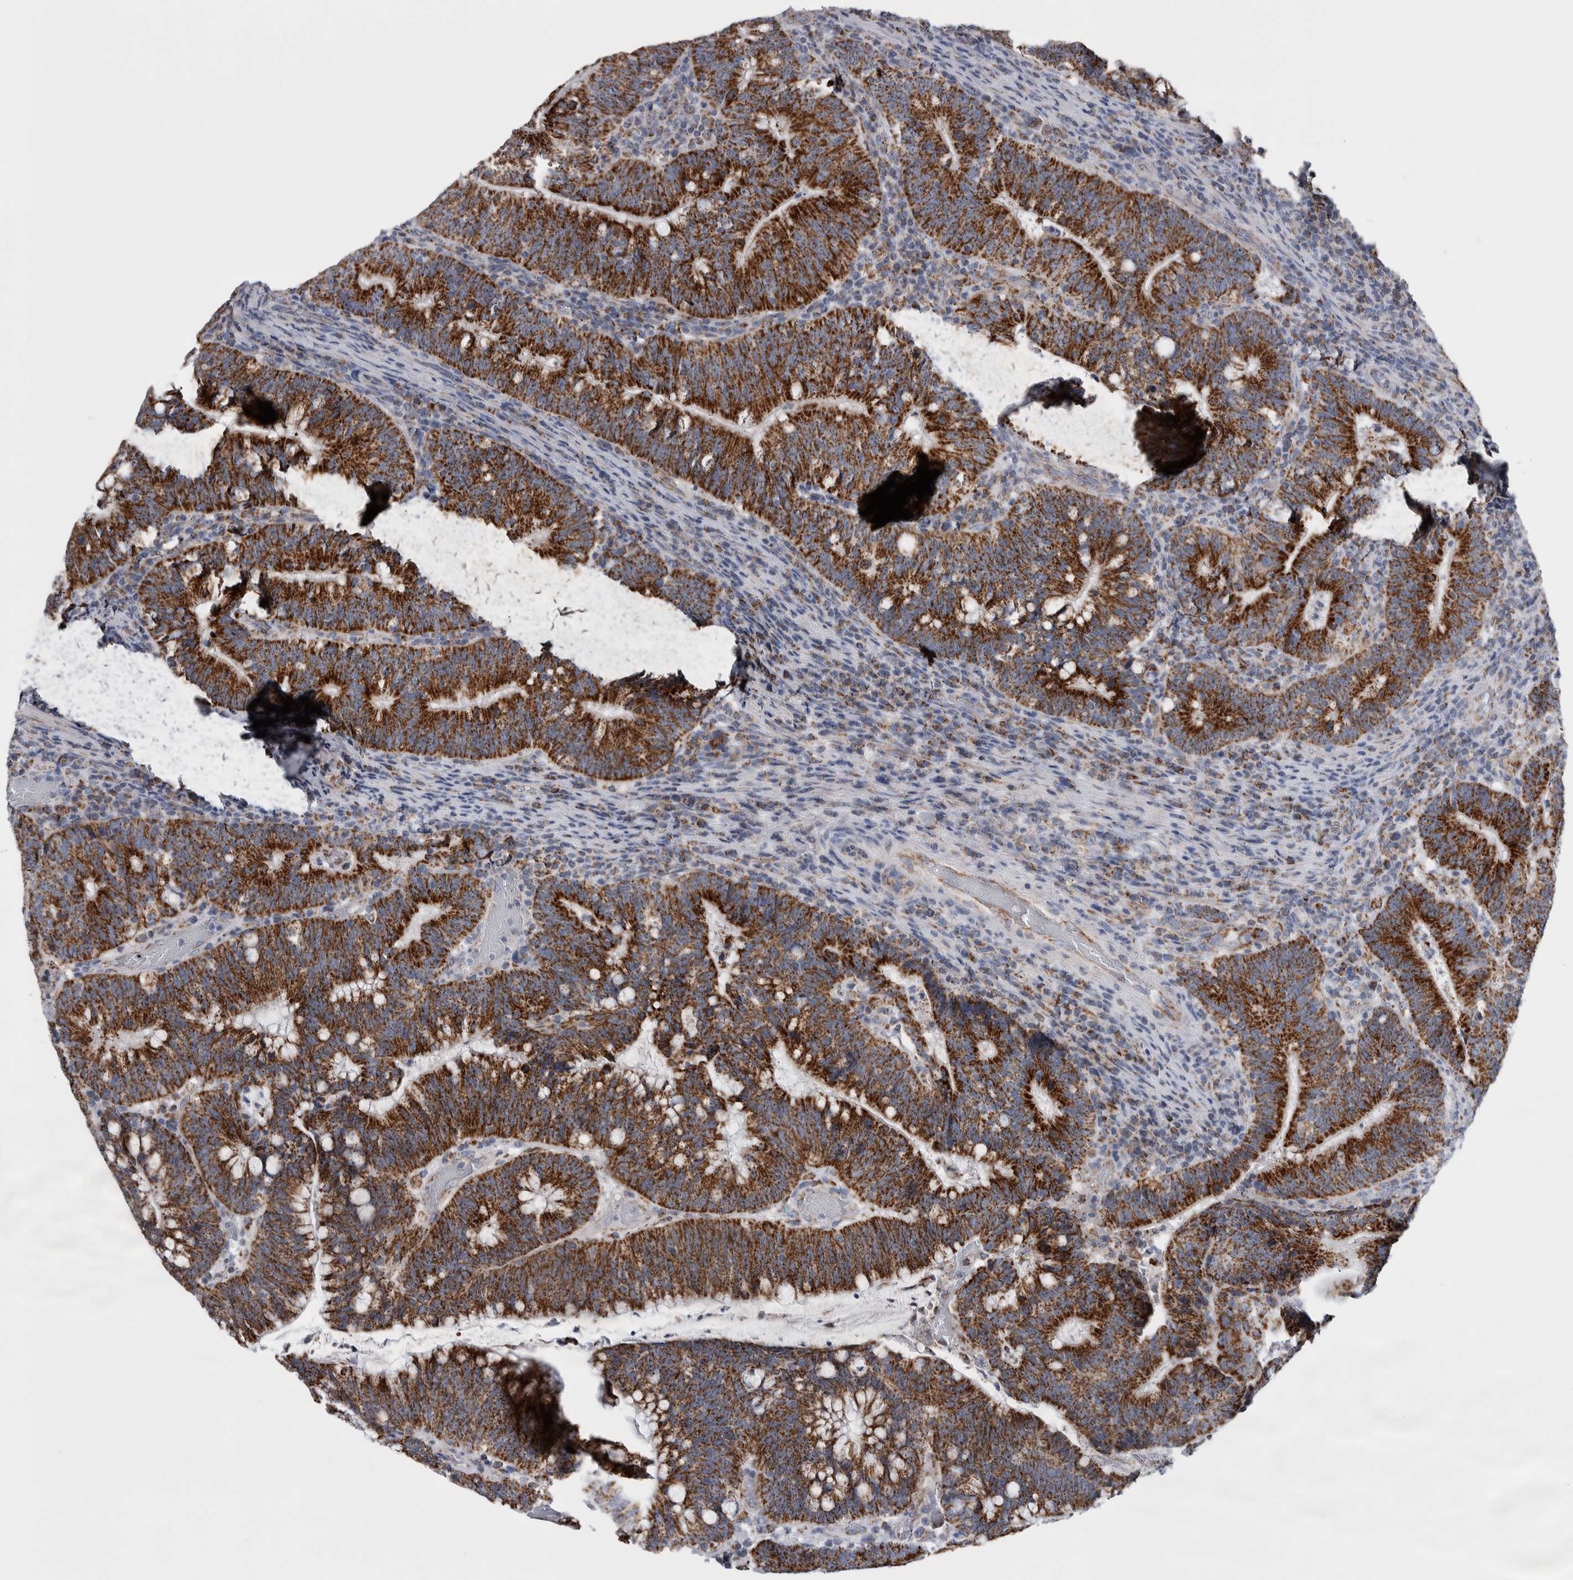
{"staining": {"intensity": "strong", "quantity": ">75%", "location": "cytoplasmic/membranous"}, "tissue": "colorectal cancer", "cell_type": "Tumor cells", "image_type": "cancer", "snomed": [{"axis": "morphology", "description": "Adenocarcinoma, NOS"}, {"axis": "topography", "description": "Colon"}], "caption": "This photomicrograph shows immunohistochemistry staining of human colorectal adenocarcinoma, with high strong cytoplasmic/membranous staining in approximately >75% of tumor cells.", "gene": "ETFA", "patient": {"sex": "female", "age": 66}}